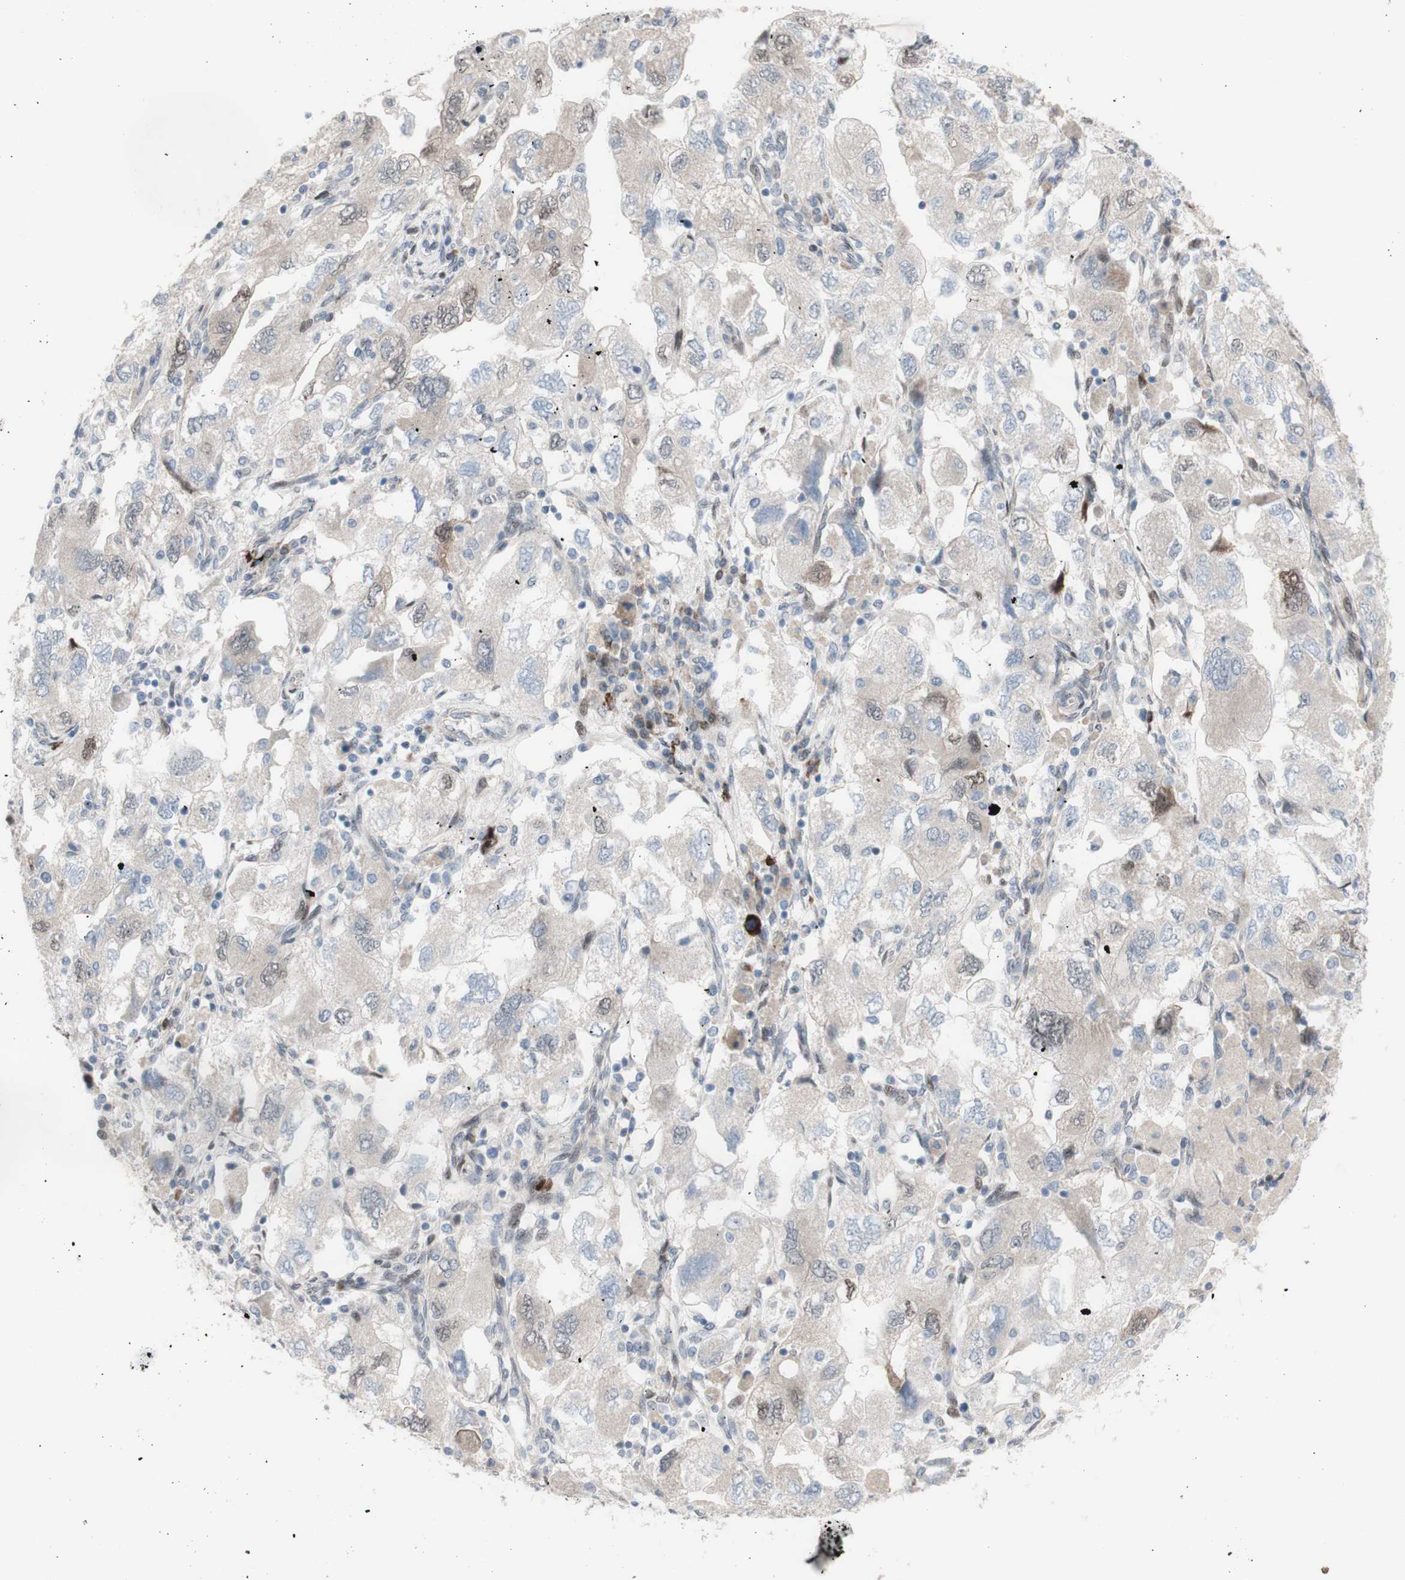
{"staining": {"intensity": "weak", "quantity": "25%-75%", "location": "nuclear"}, "tissue": "ovarian cancer", "cell_type": "Tumor cells", "image_type": "cancer", "snomed": [{"axis": "morphology", "description": "Carcinoma, NOS"}, {"axis": "morphology", "description": "Cystadenocarcinoma, serous, NOS"}, {"axis": "topography", "description": "Ovary"}], "caption": "Protein staining of serous cystadenocarcinoma (ovarian) tissue demonstrates weak nuclear positivity in about 25%-75% of tumor cells.", "gene": "PHTF2", "patient": {"sex": "female", "age": 69}}